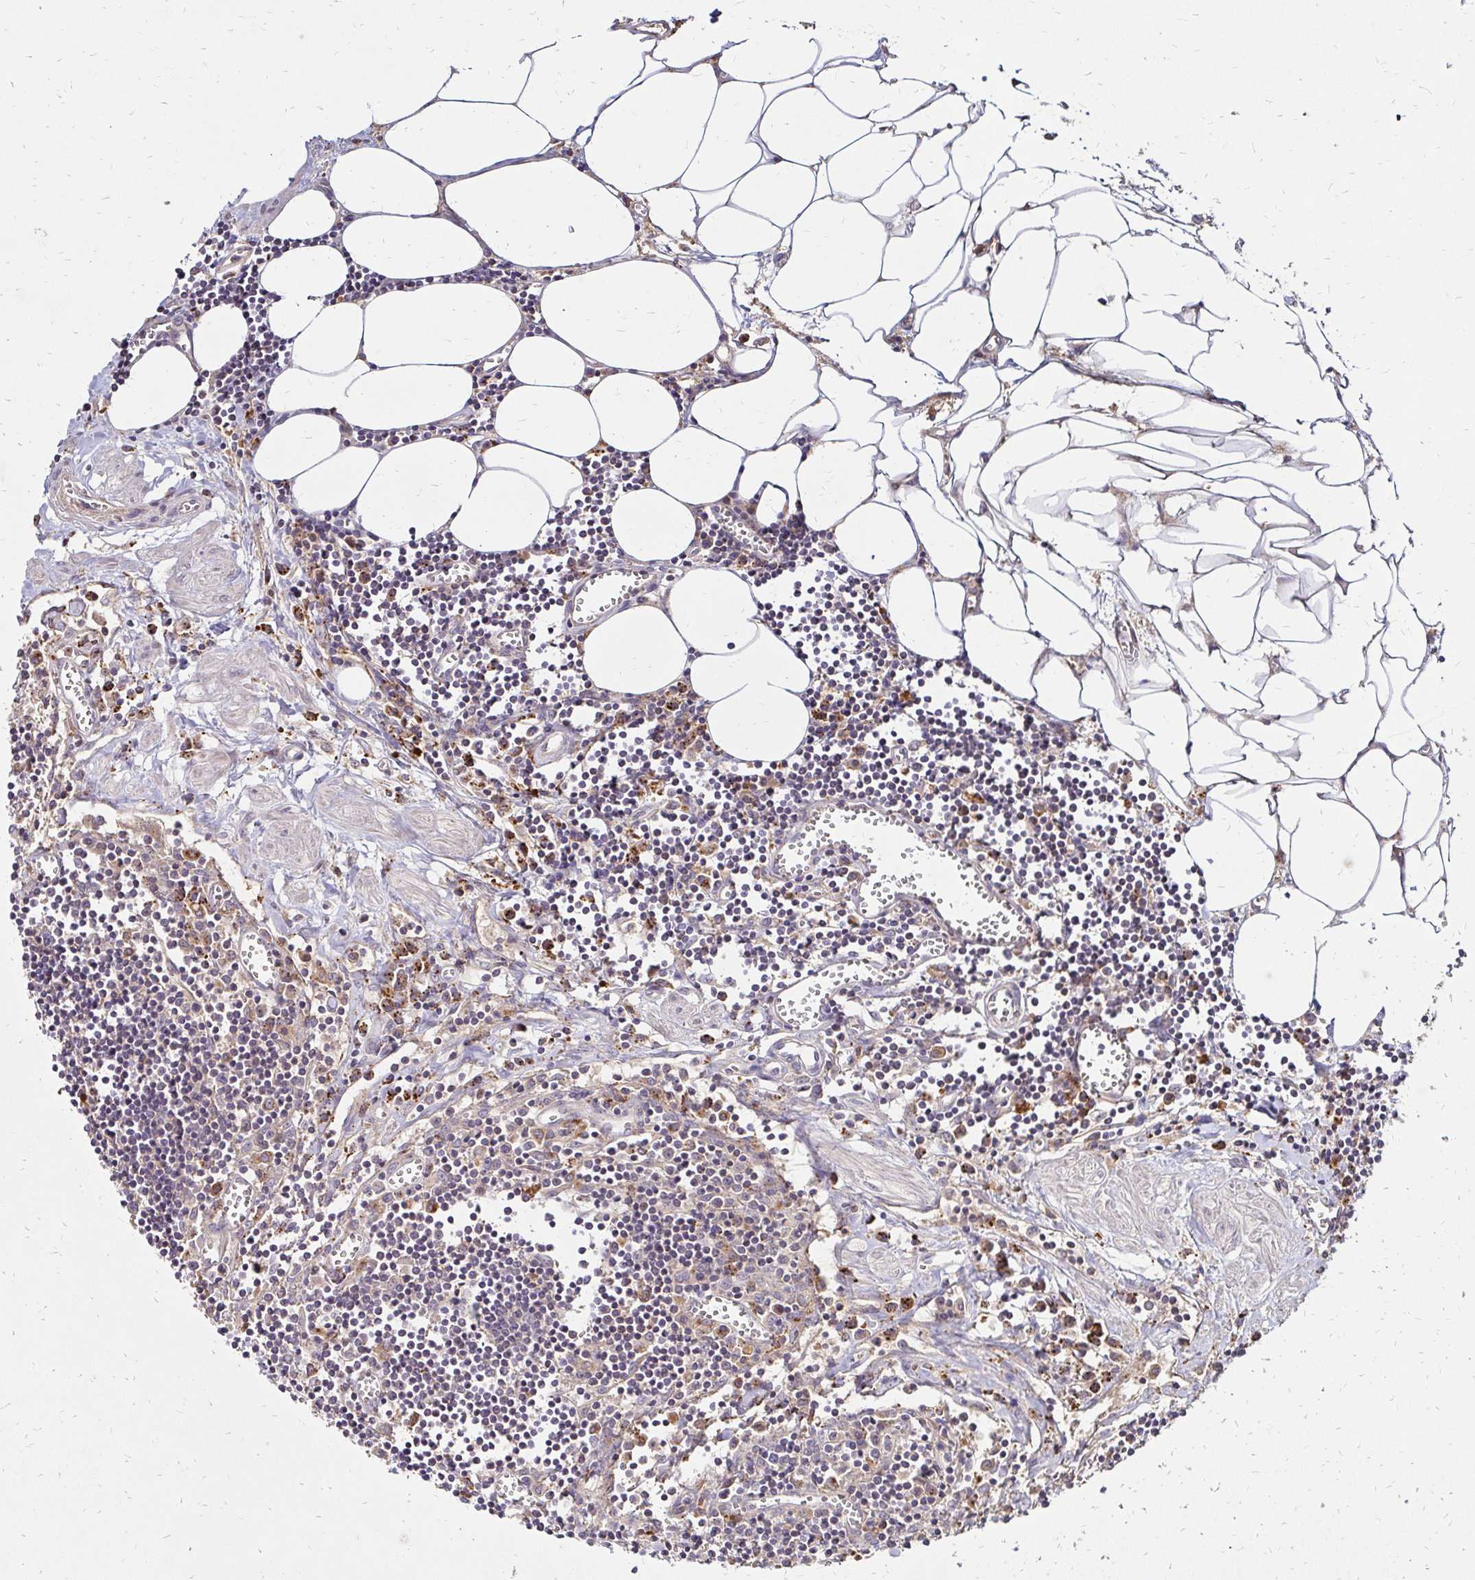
{"staining": {"intensity": "moderate", "quantity": "<25%", "location": "cytoplasmic/membranous"}, "tissue": "lymph node", "cell_type": "Germinal center cells", "image_type": "normal", "snomed": [{"axis": "morphology", "description": "Normal tissue, NOS"}, {"axis": "topography", "description": "Lymph node"}], "caption": "Protein expression by immunohistochemistry (IHC) exhibits moderate cytoplasmic/membranous positivity in about <25% of germinal center cells in benign lymph node. The staining was performed using DAB (3,3'-diaminobenzidine) to visualize the protein expression in brown, while the nuclei were stained in blue with hematoxylin (Magnification: 20x).", "gene": "IDUA", "patient": {"sex": "male", "age": 66}}